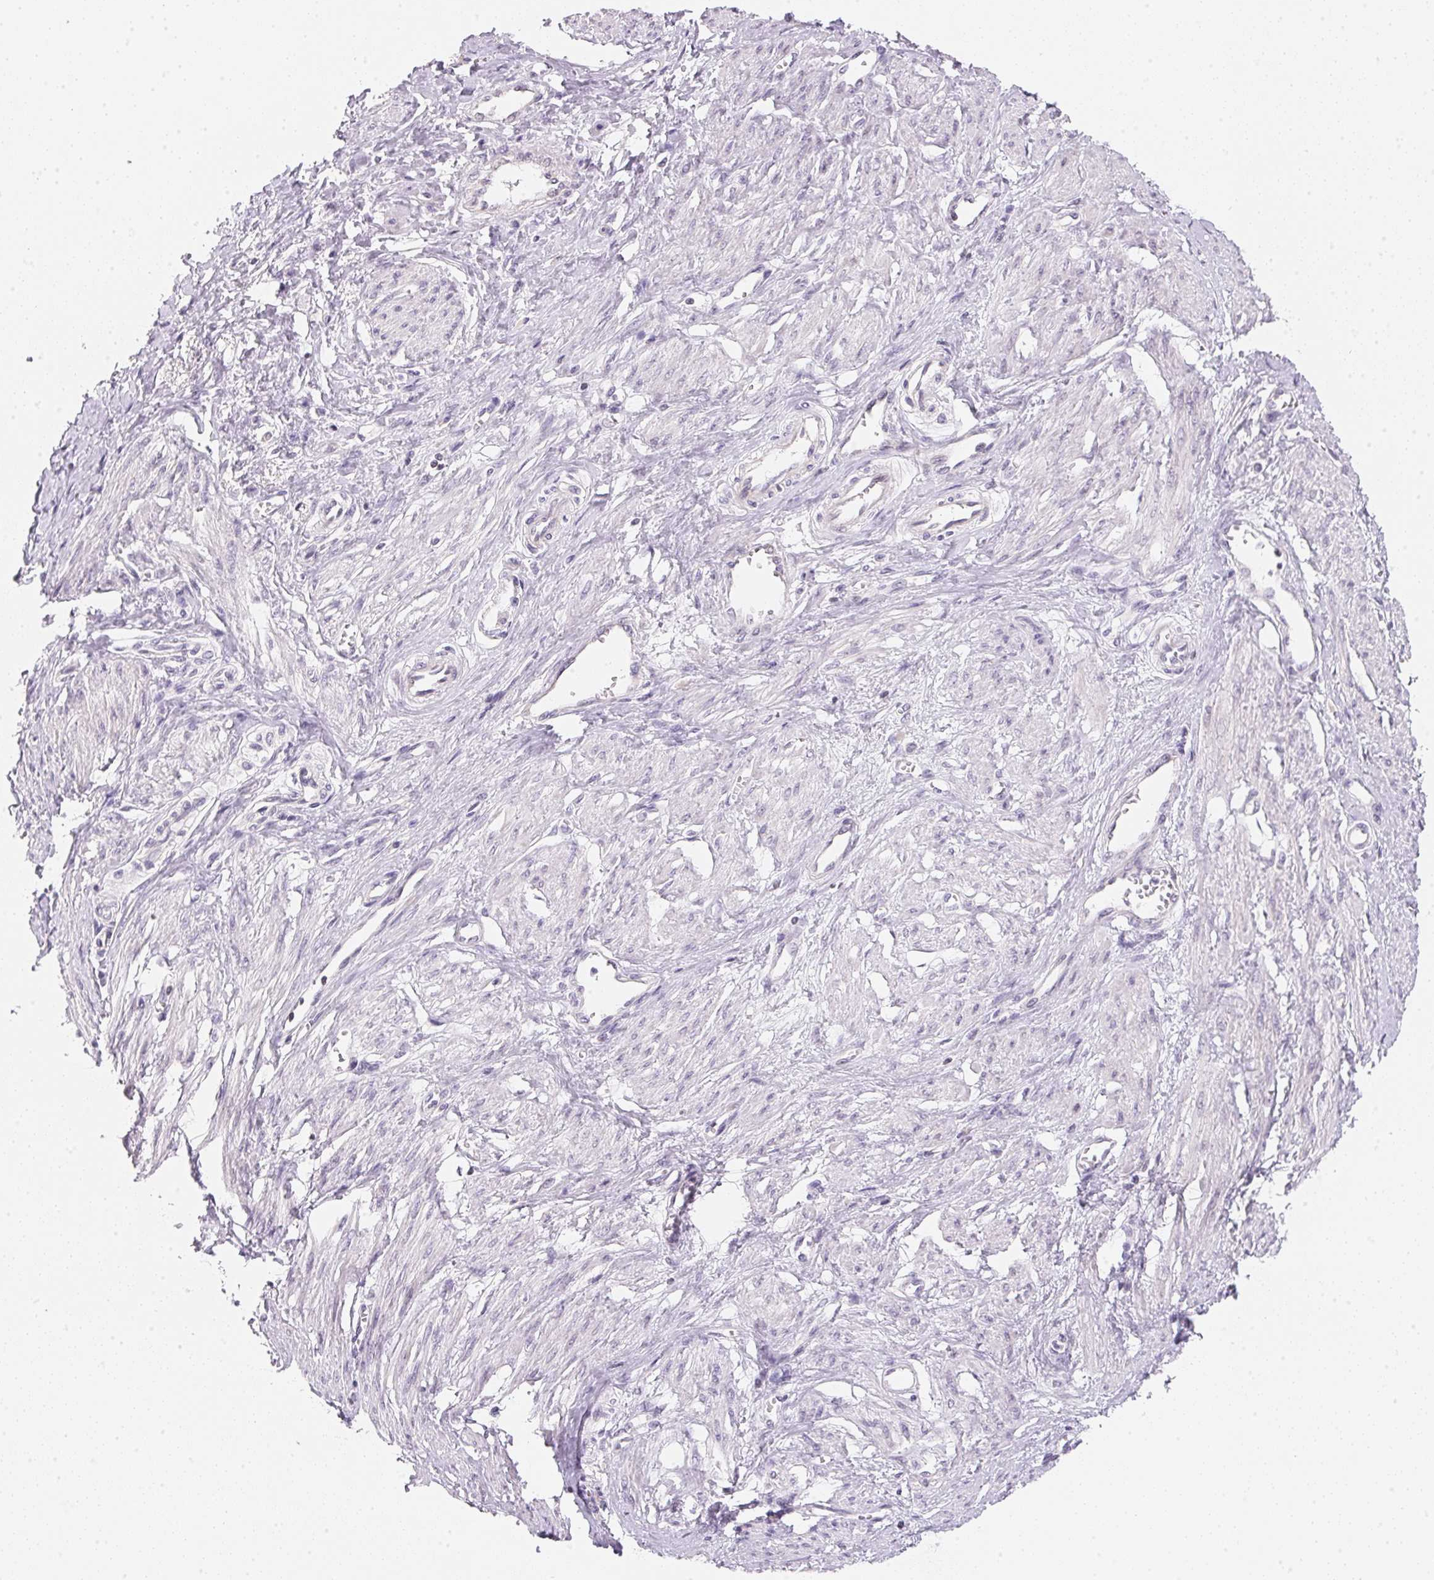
{"staining": {"intensity": "negative", "quantity": "none", "location": "none"}, "tissue": "smooth muscle", "cell_type": "Smooth muscle cells", "image_type": "normal", "snomed": [{"axis": "morphology", "description": "Normal tissue, NOS"}, {"axis": "topography", "description": "Smooth muscle"}, {"axis": "topography", "description": "Uterus"}], "caption": "The micrograph reveals no staining of smooth muscle cells in benign smooth muscle. Brightfield microscopy of immunohistochemistry stained with DAB (3,3'-diaminobenzidine) (brown) and hematoxylin (blue), captured at high magnification.", "gene": "GIPC2", "patient": {"sex": "female", "age": 39}}